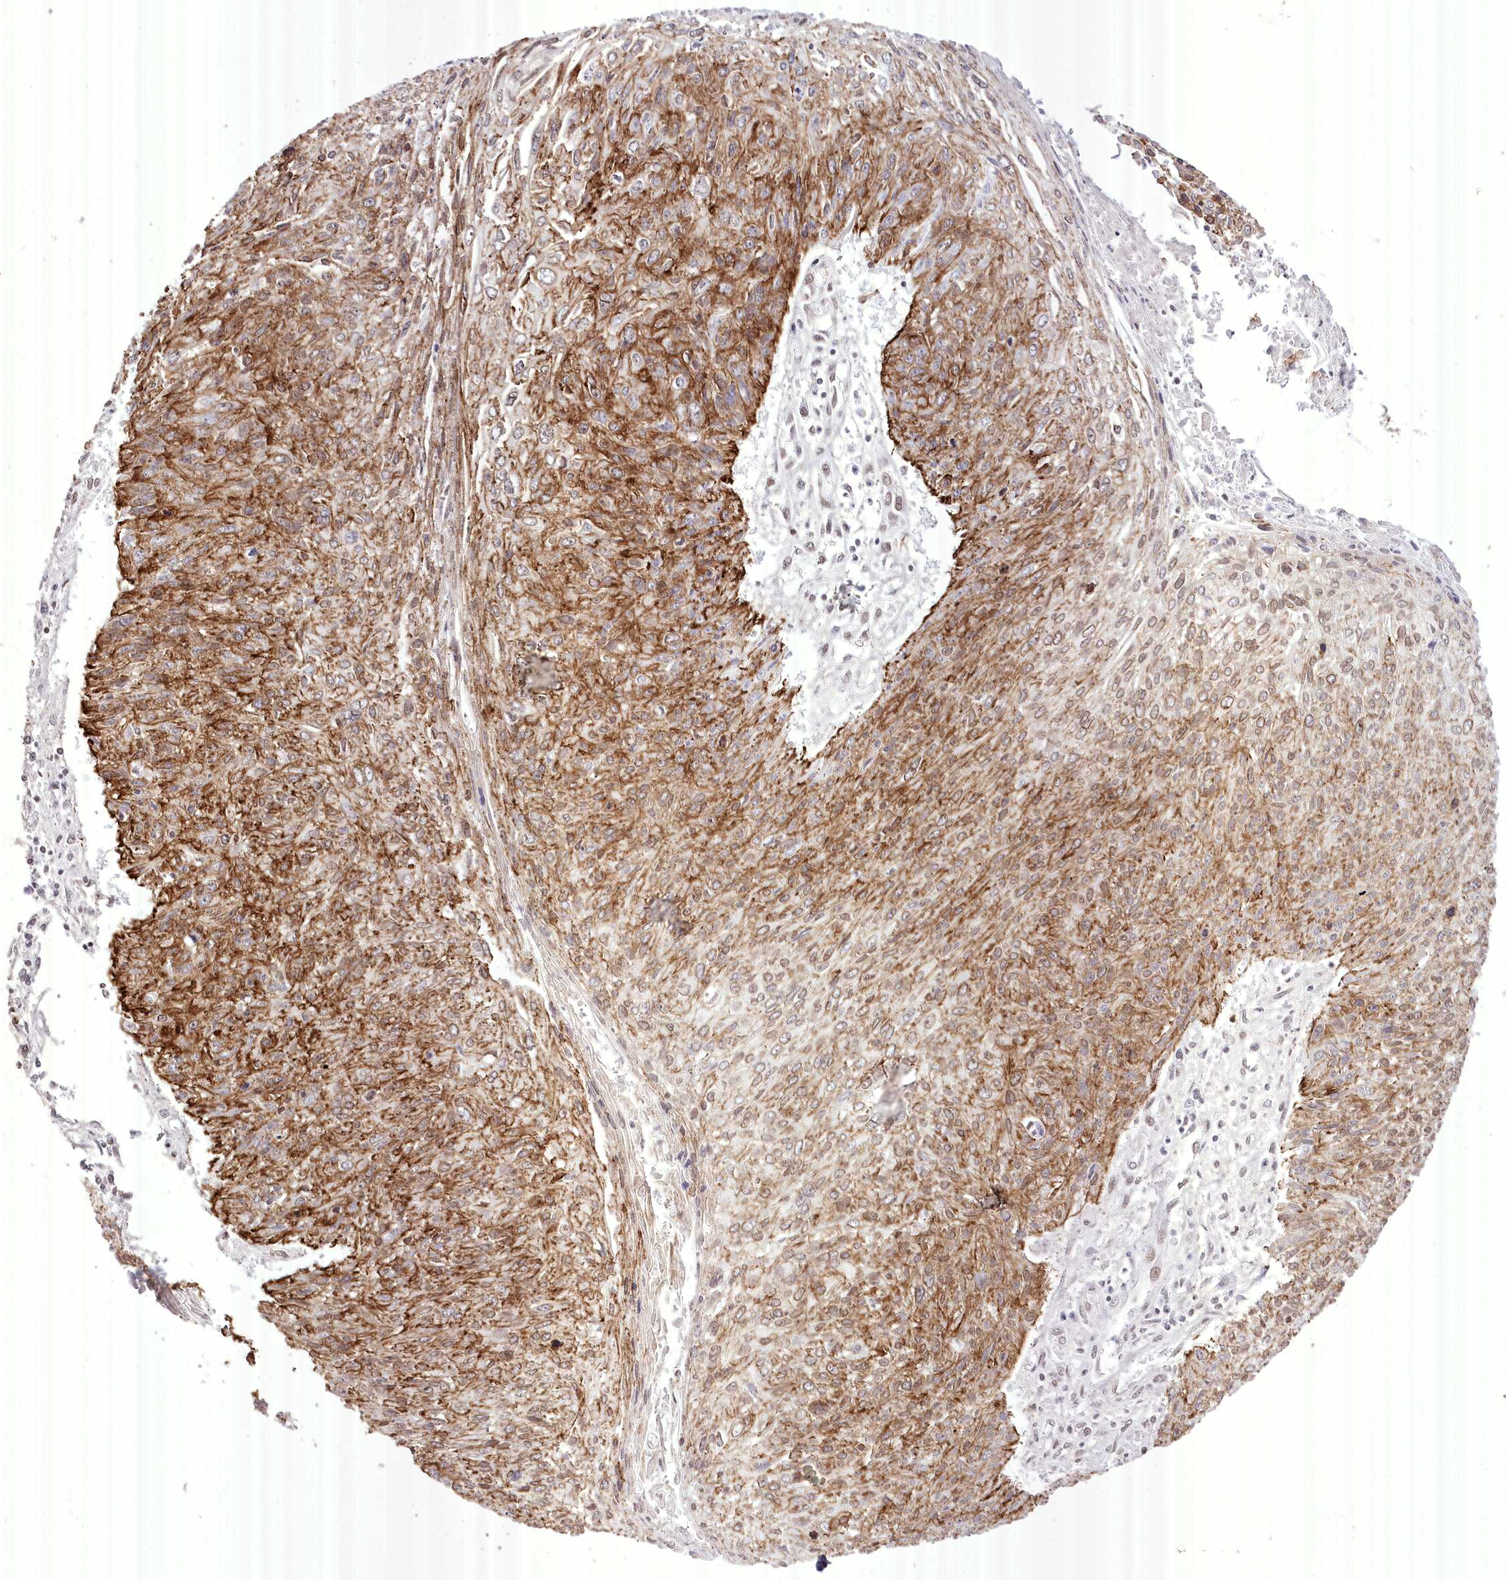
{"staining": {"intensity": "moderate", "quantity": ">75%", "location": "cytoplasmic/membranous"}, "tissue": "cervical cancer", "cell_type": "Tumor cells", "image_type": "cancer", "snomed": [{"axis": "morphology", "description": "Squamous cell carcinoma, NOS"}, {"axis": "topography", "description": "Cervix"}], "caption": "Brown immunohistochemical staining in human cervical squamous cell carcinoma displays moderate cytoplasmic/membranous positivity in approximately >75% of tumor cells.", "gene": "SLC39A10", "patient": {"sex": "female", "age": 51}}